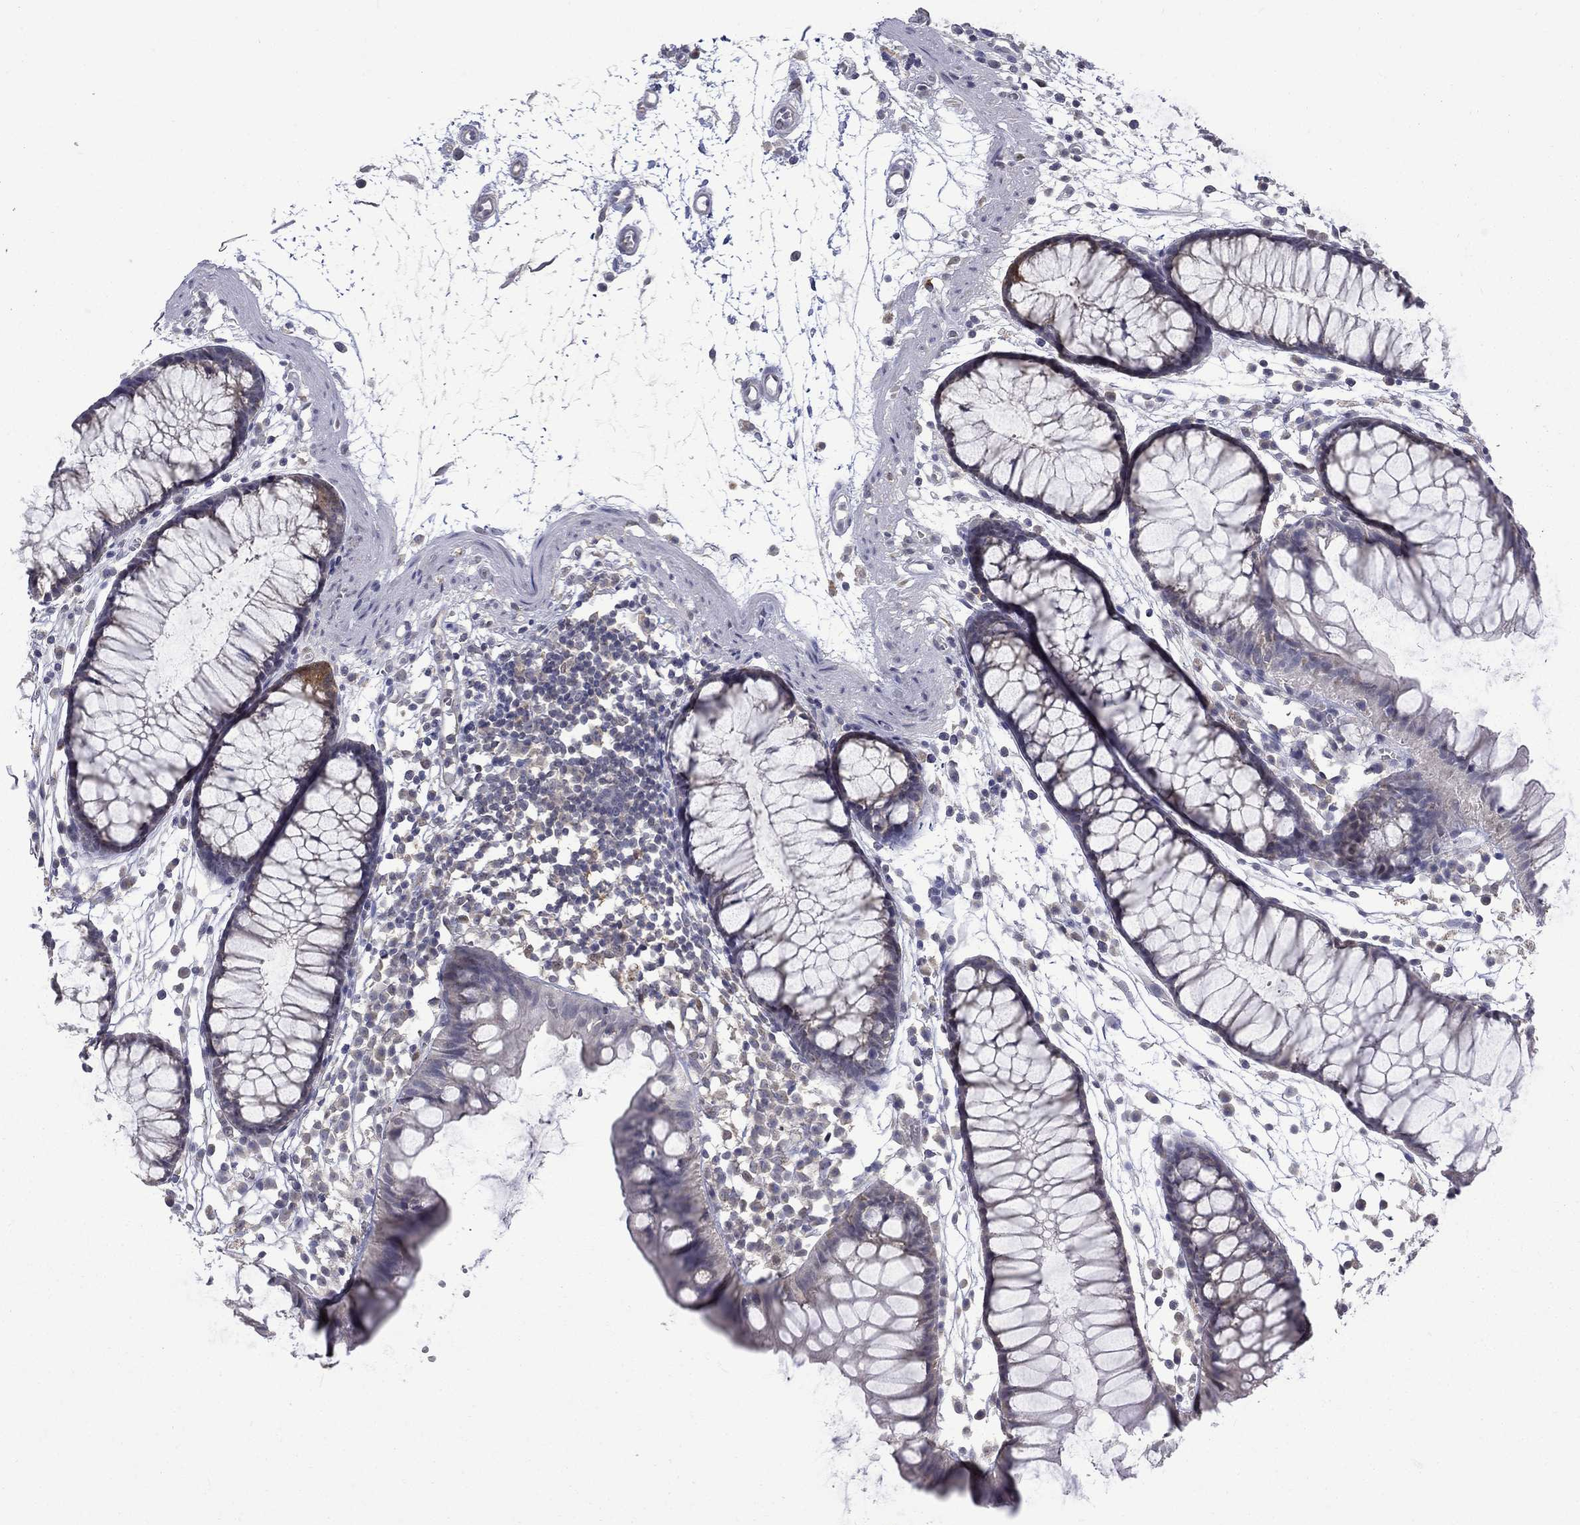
{"staining": {"intensity": "negative", "quantity": "none", "location": "none"}, "tissue": "colon", "cell_type": "Endothelial cells", "image_type": "normal", "snomed": [{"axis": "morphology", "description": "Normal tissue, NOS"}, {"axis": "morphology", "description": "Adenocarcinoma, NOS"}, {"axis": "topography", "description": "Colon"}], "caption": "An immunohistochemistry (IHC) histopathology image of unremarkable colon is shown. There is no staining in endothelial cells of colon. (Stains: DAB immunohistochemistry with hematoxylin counter stain, Microscopy: brightfield microscopy at high magnification).", "gene": "PCBP2", "patient": {"sex": "male", "age": 65}}